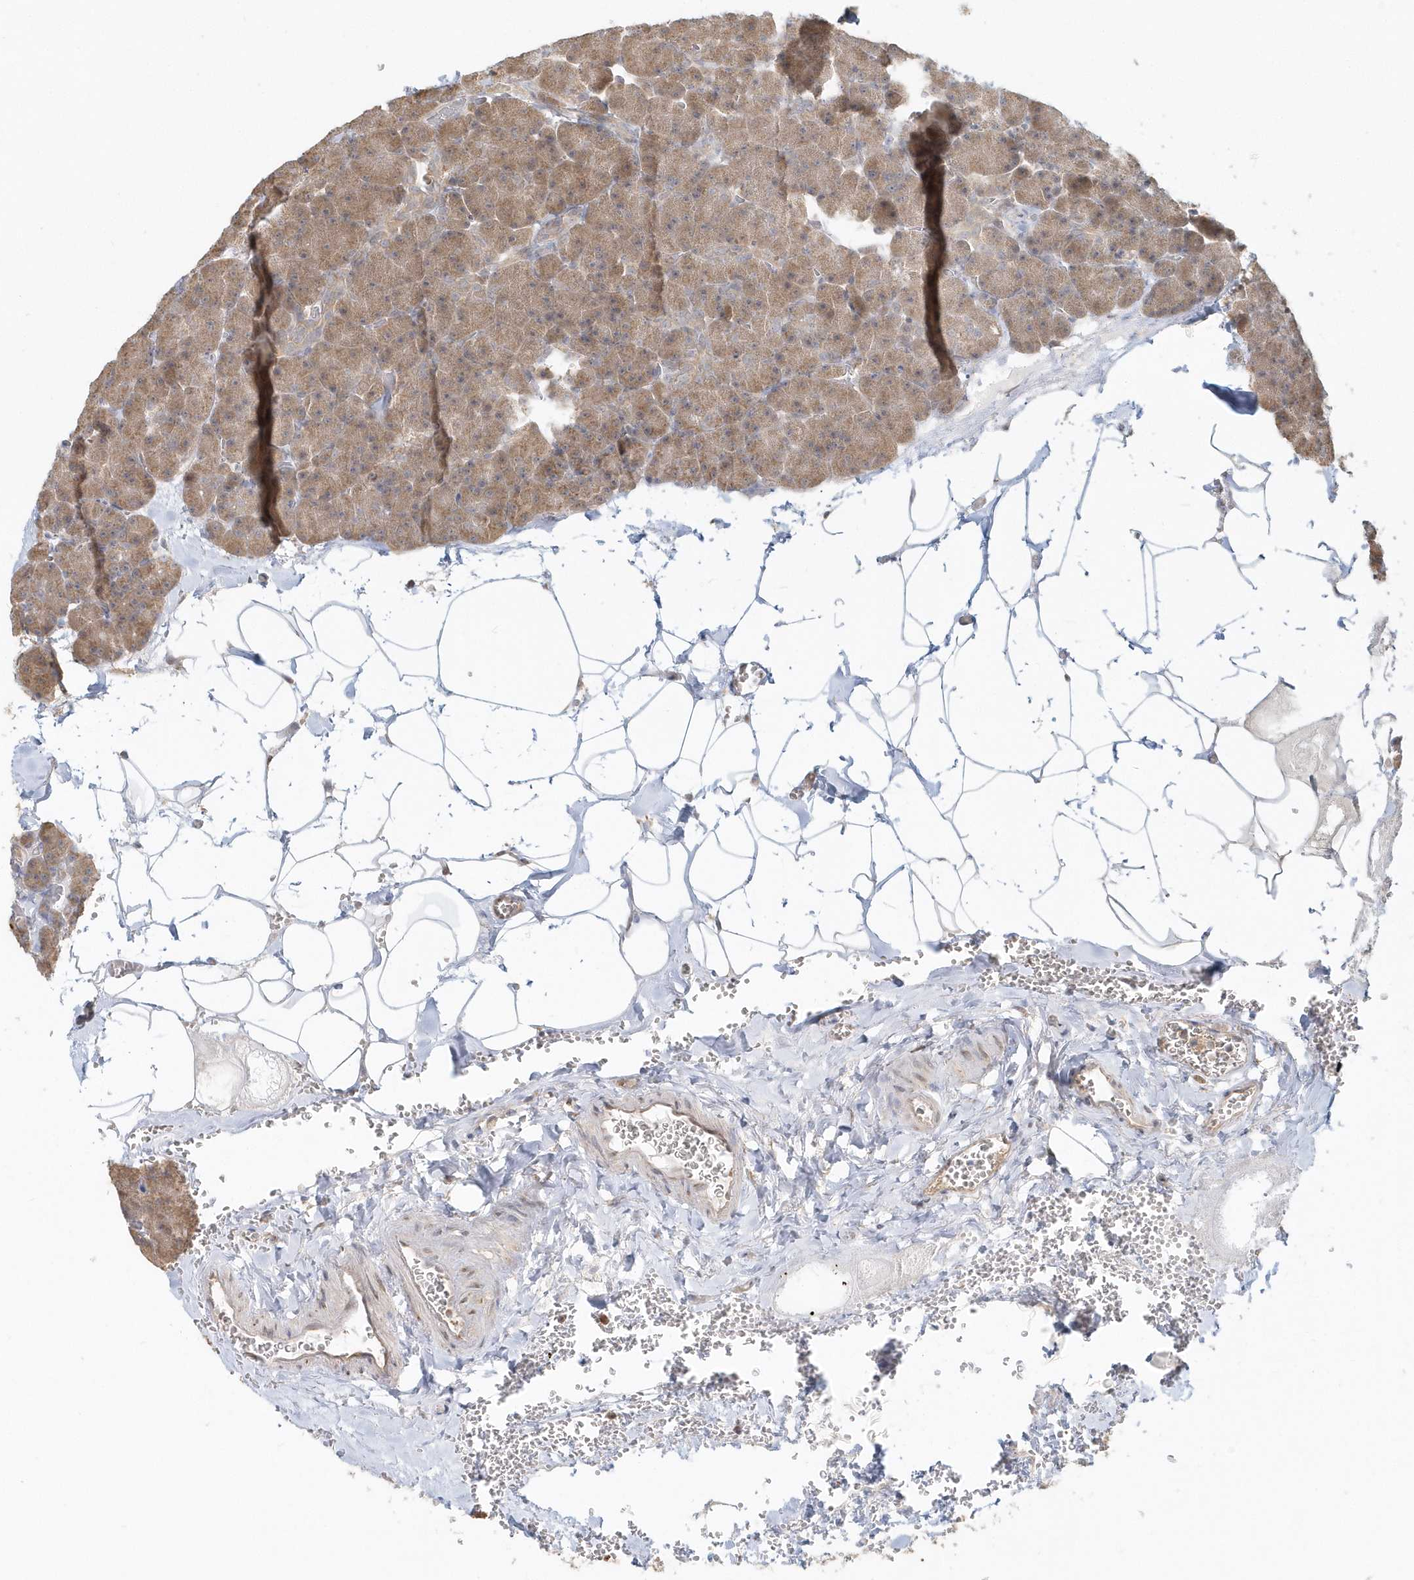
{"staining": {"intensity": "moderate", "quantity": ">75%", "location": "cytoplasmic/membranous,nuclear"}, "tissue": "pancreas", "cell_type": "Exocrine glandular cells", "image_type": "normal", "snomed": [{"axis": "morphology", "description": "Normal tissue, NOS"}, {"axis": "morphology", "description": "Carcinoid, malignant, NOS"}, {"axis": "topography", "description": "Pancreas"}], "caption": "A micrograph showing moderate cytoplasmic/membranous,nuclear positivity in about >75% of exocrine glandular cells in unremarkable pancreas, as visualized by brown immunohistochemical staining.", "gene": "PSMD6", "patient": {"sex": "female", "age": 35}}